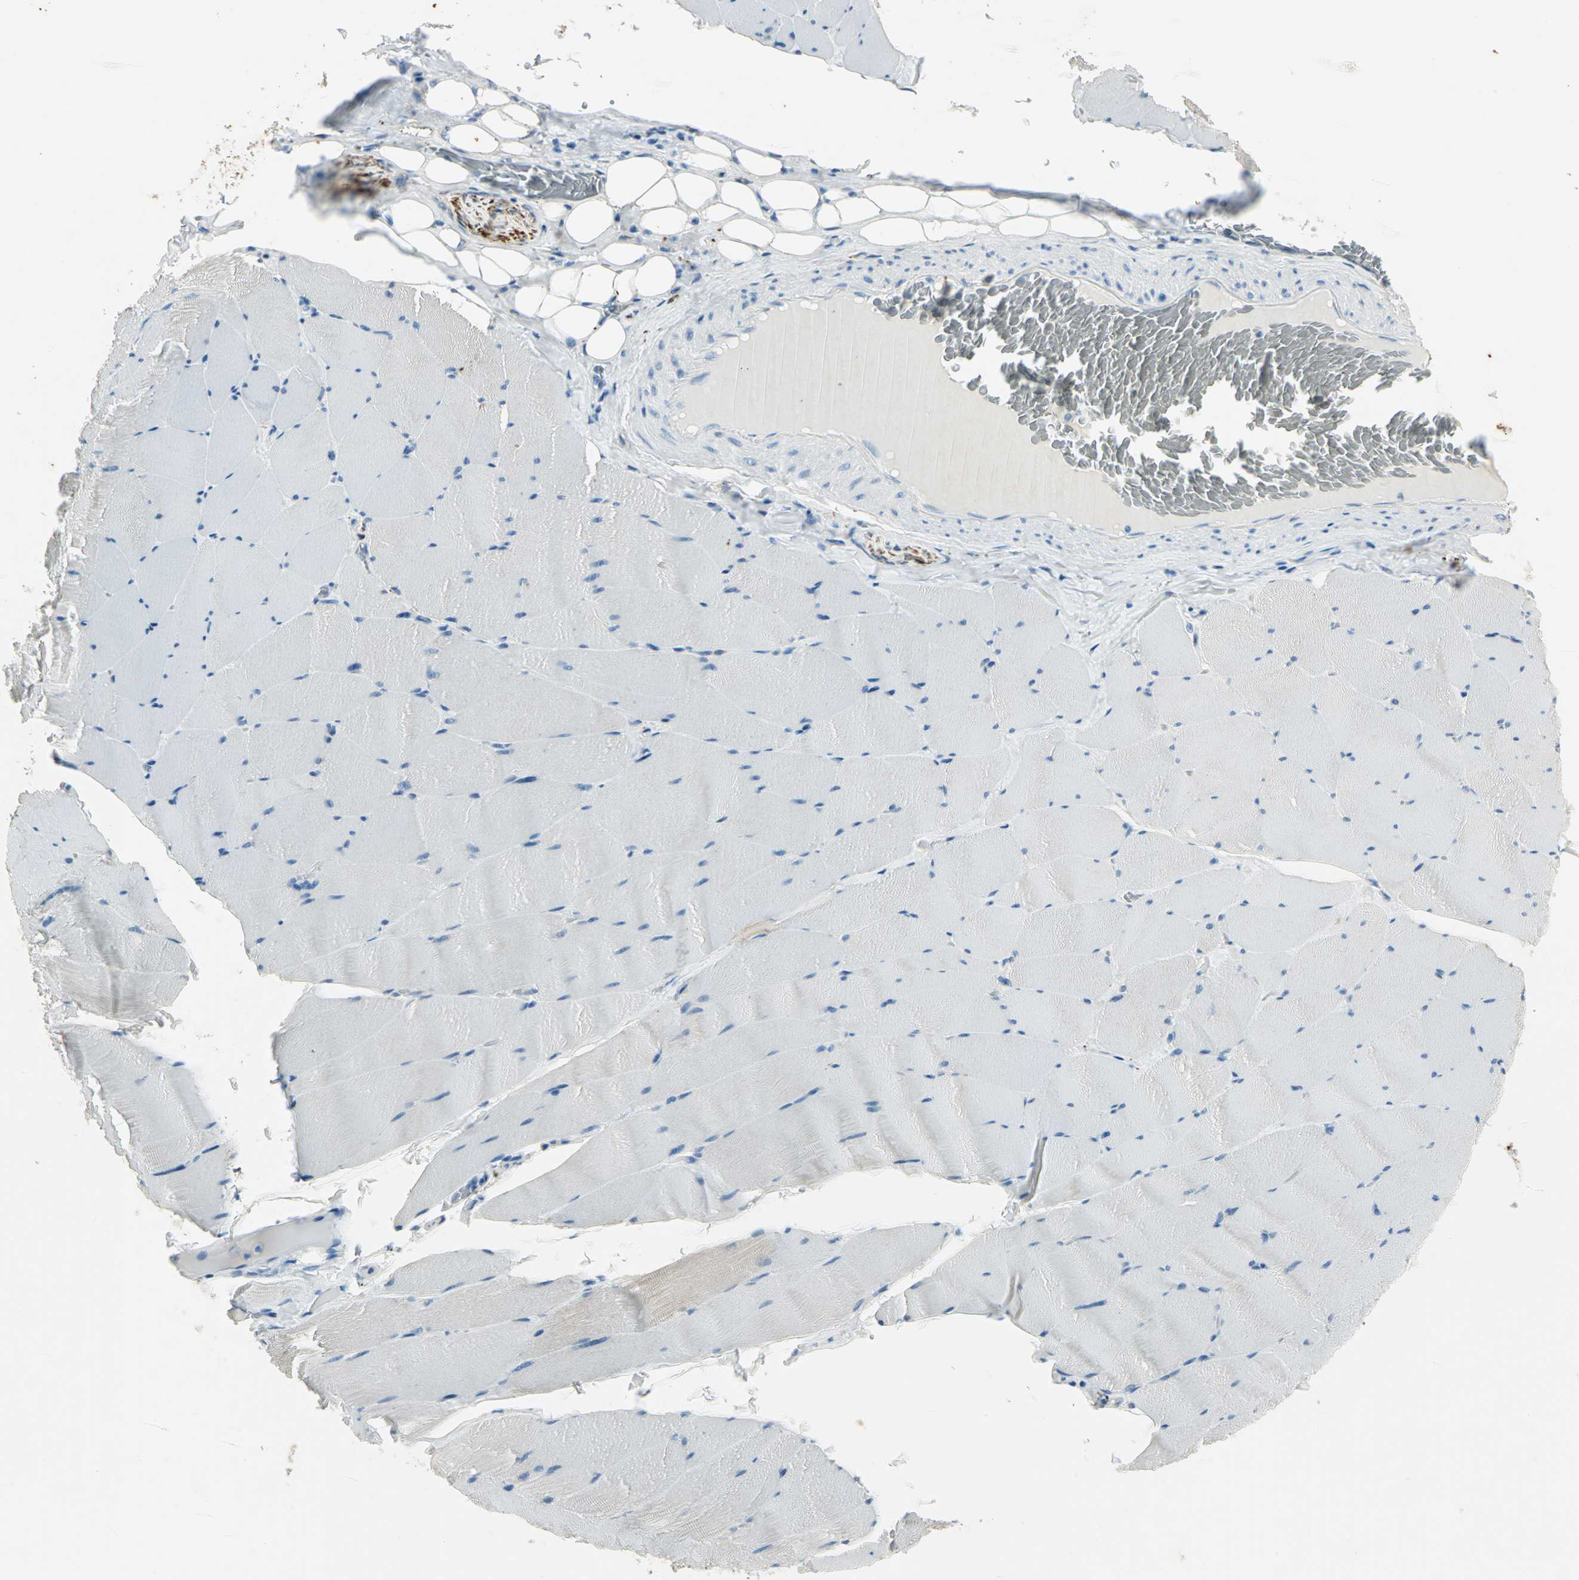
{"staining": {"intensity": "negative", "quantity": "none", "location": "none"}, "tissue": "skeletal muscle", "cell_type": "Myocytes", "image_type": "normal", "snomed": [{"axis": "morphology", "description": "Normal tissue, NOS"}, {"axis": "topography", "description": "Skeletal muscle"}], "caption": "This image is of unremarkable skeletal muscle stained with immunohistochemistry (IHC) to label a protein in brown with the nuclei are counter-stained blue. There is no staining in myocytes. (Immunohistochemistry (ihc), brightfield microscopy, high magnification).", "gene": "UCHL1", "patient": {"sex": "male", "age": 62}}